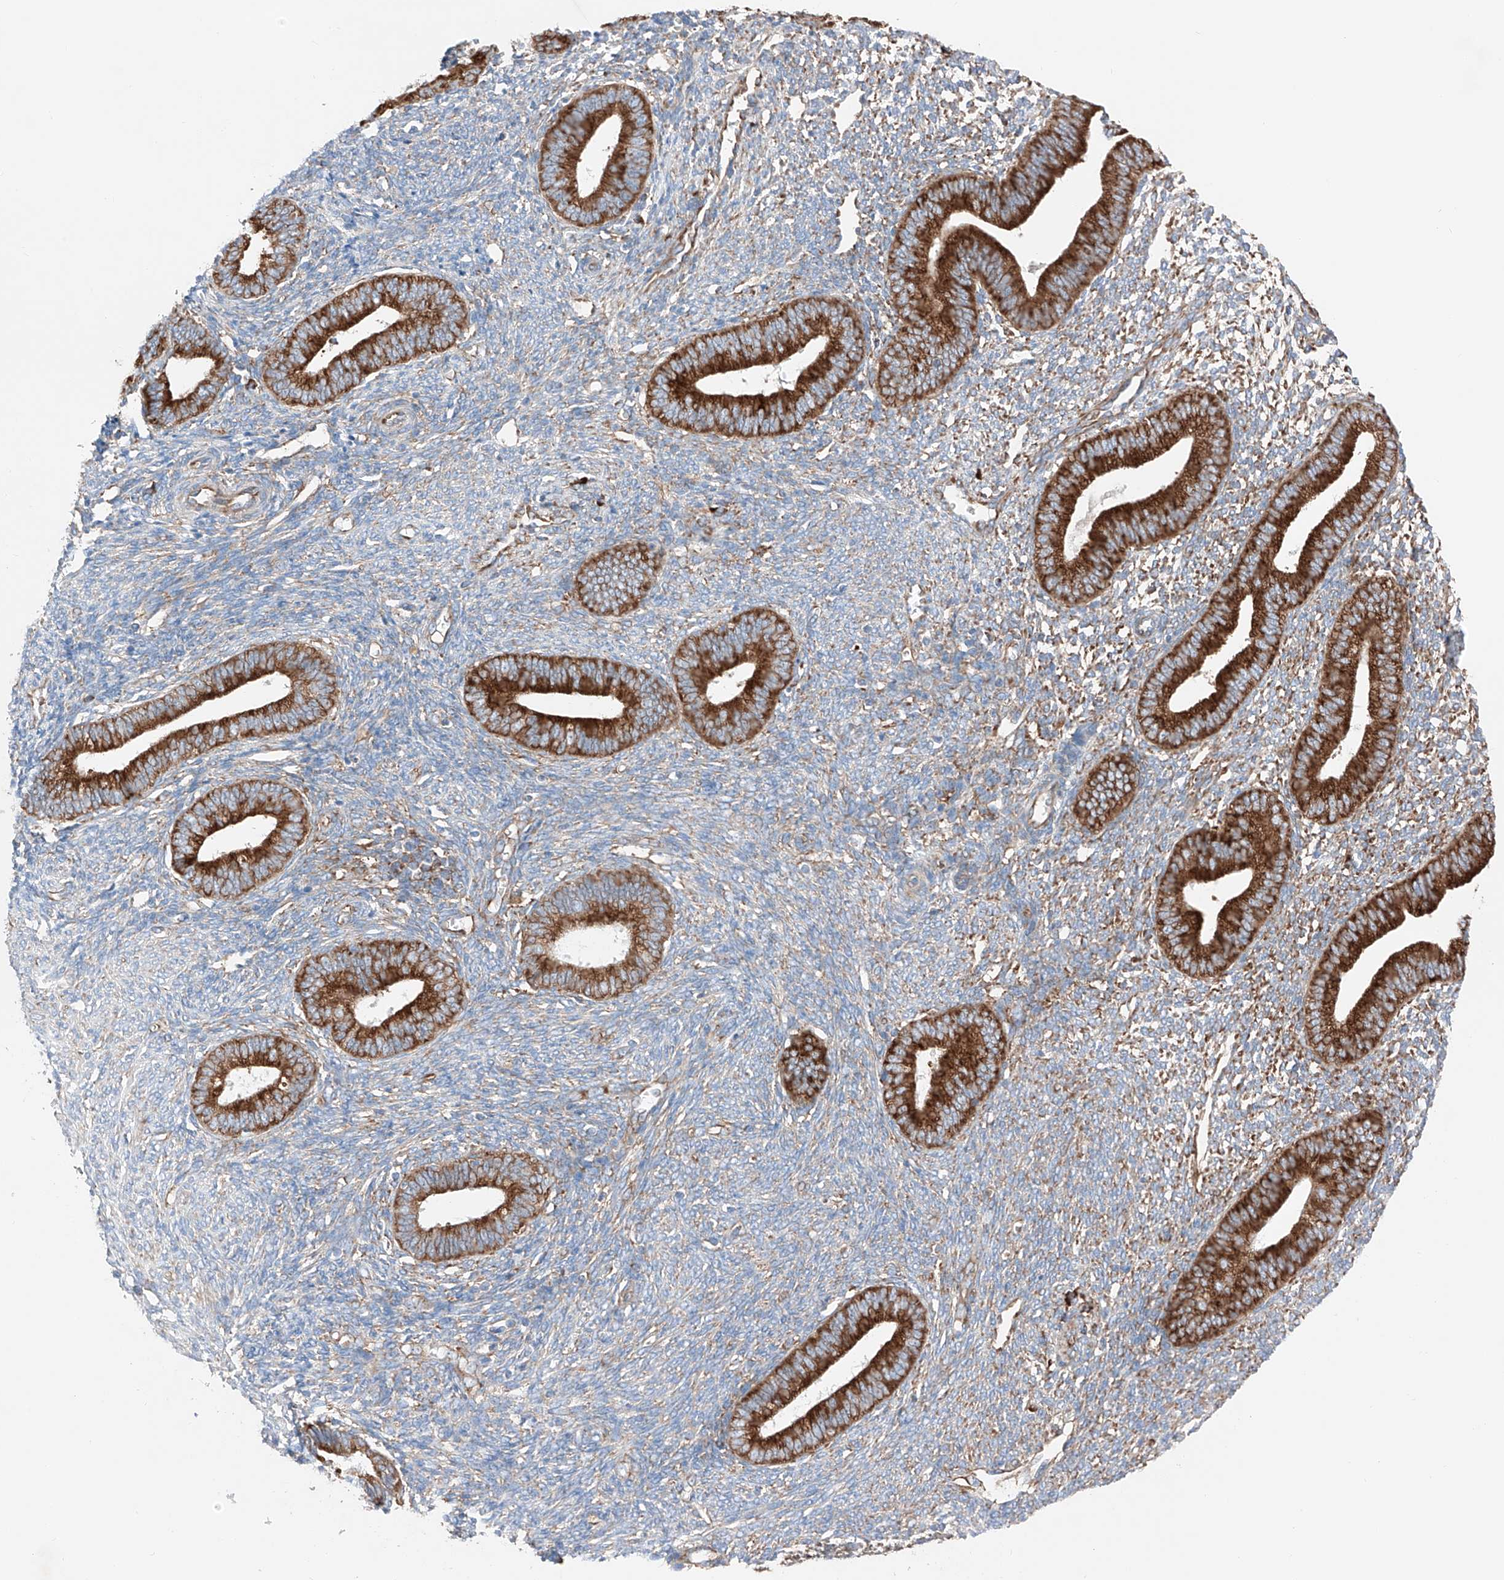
{"staining": {"intensity": "moderate", "quantity": "25%-75%", "location": "cytoplasmic/membranous"}, "tissue": "endometrium", "cell_type": "Cells in endometrial stroma", "image_type": "normal", "snomed": [{"axis": "morphology", "description": "Normal tissue, NOS"}, {"axis": "topography", "description": "Endometrium"}], "caption": "DAB (3,3'-diaminobenzidine) immunohistochemical staining of benign endometrium displays moderate cytoplasmic/membranous protein expression in about 25%-75% of cells in endometrial stroma.", "gene": "CRELD1", "patient": {"sex": "female", "age": 46}}